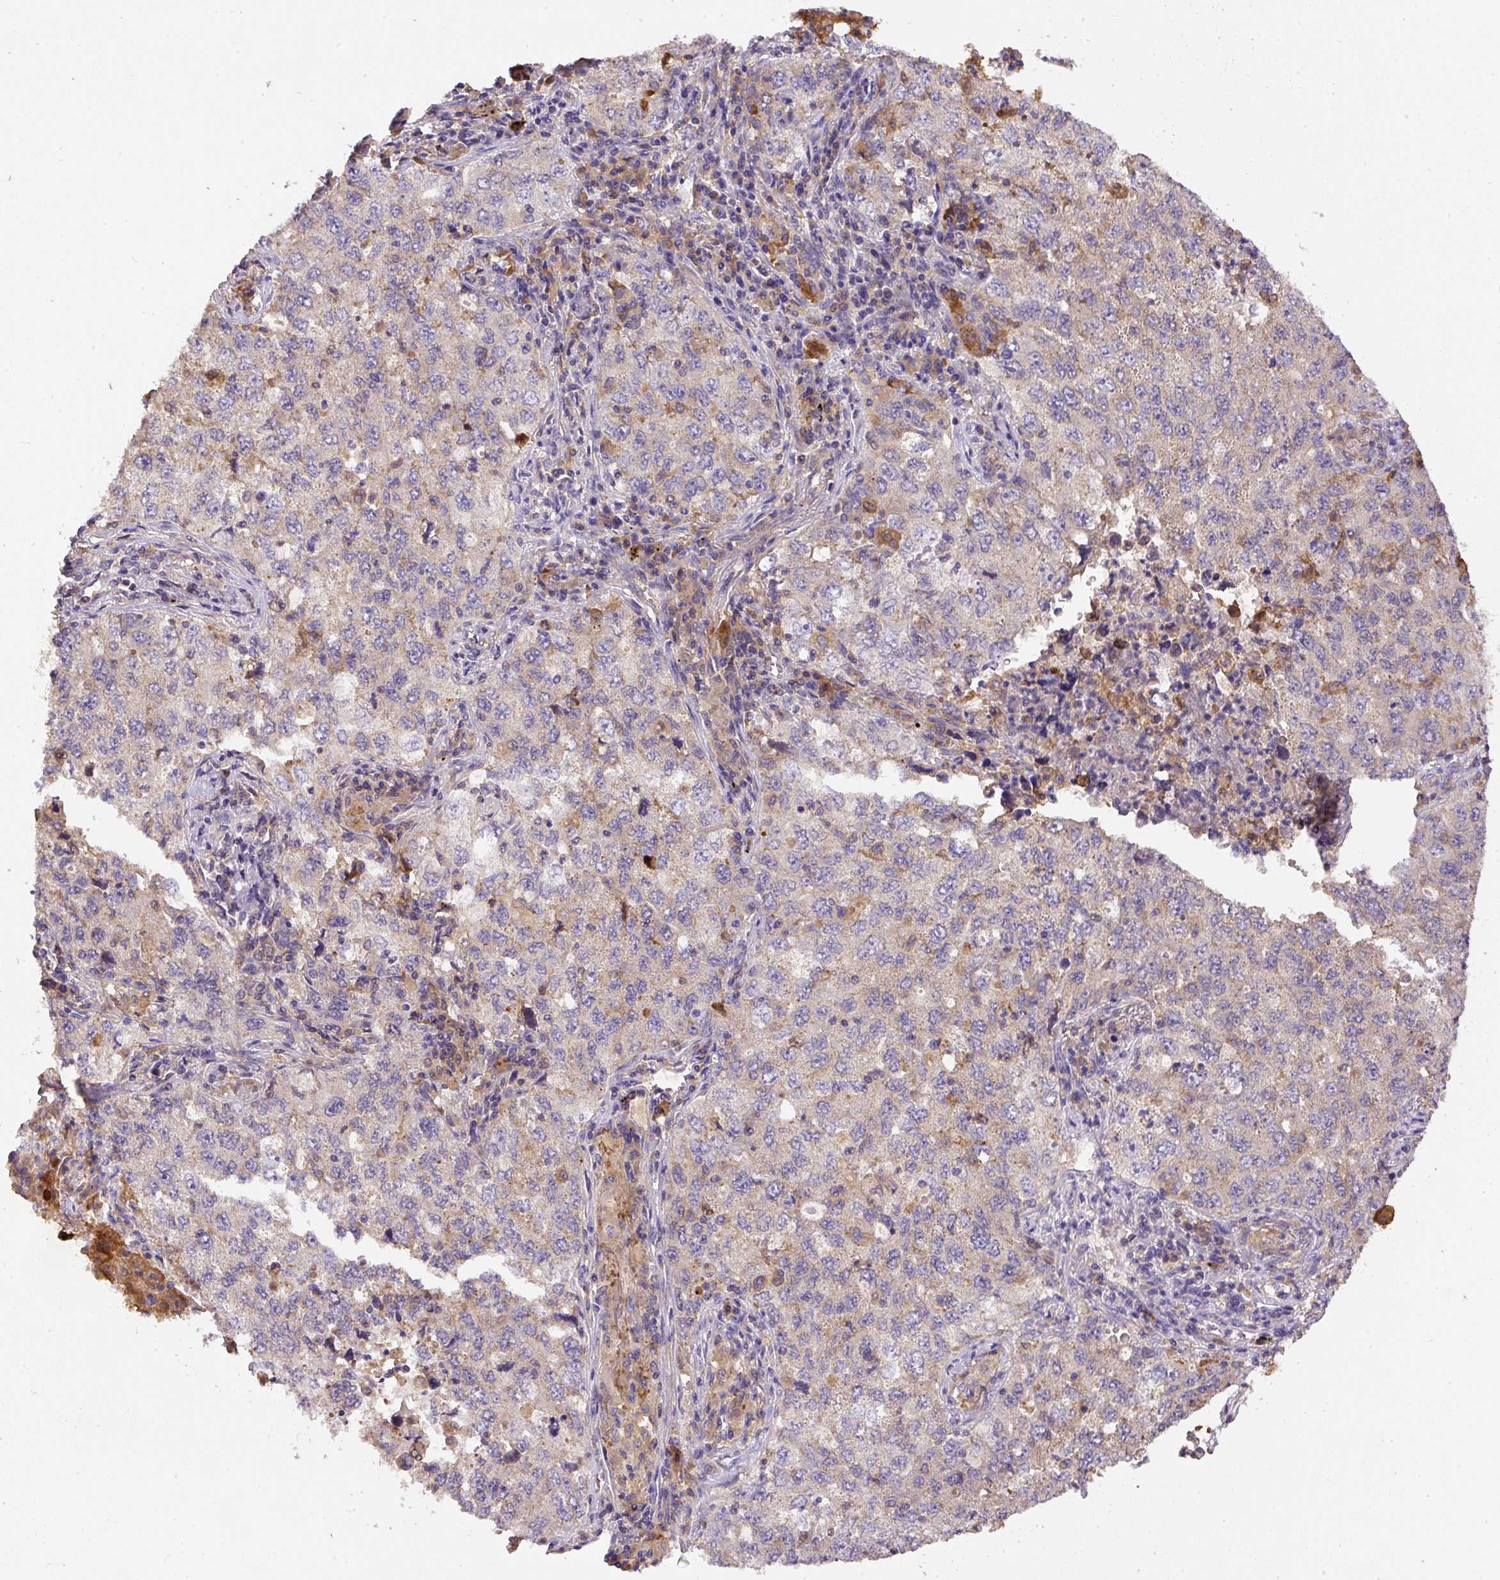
{"staining": {"intensity": "negative", "quantity": "none", "location": "none"}, "tissue": "lung cancer", "cell_type": "Tumor cells", "image_type": "cancer", "snomed": [{"axis": "morphology", "description": "Adenocarcinoma, NOS"}, {"axis": "topography", "description": "Lung"}], "caption": "Lung adenocarcinoma stained for a protein using immunohistochemistry reveals no staining tumor cells.", "gene": "DAPK1", "patient": {"sex": "female", "age": 57}}